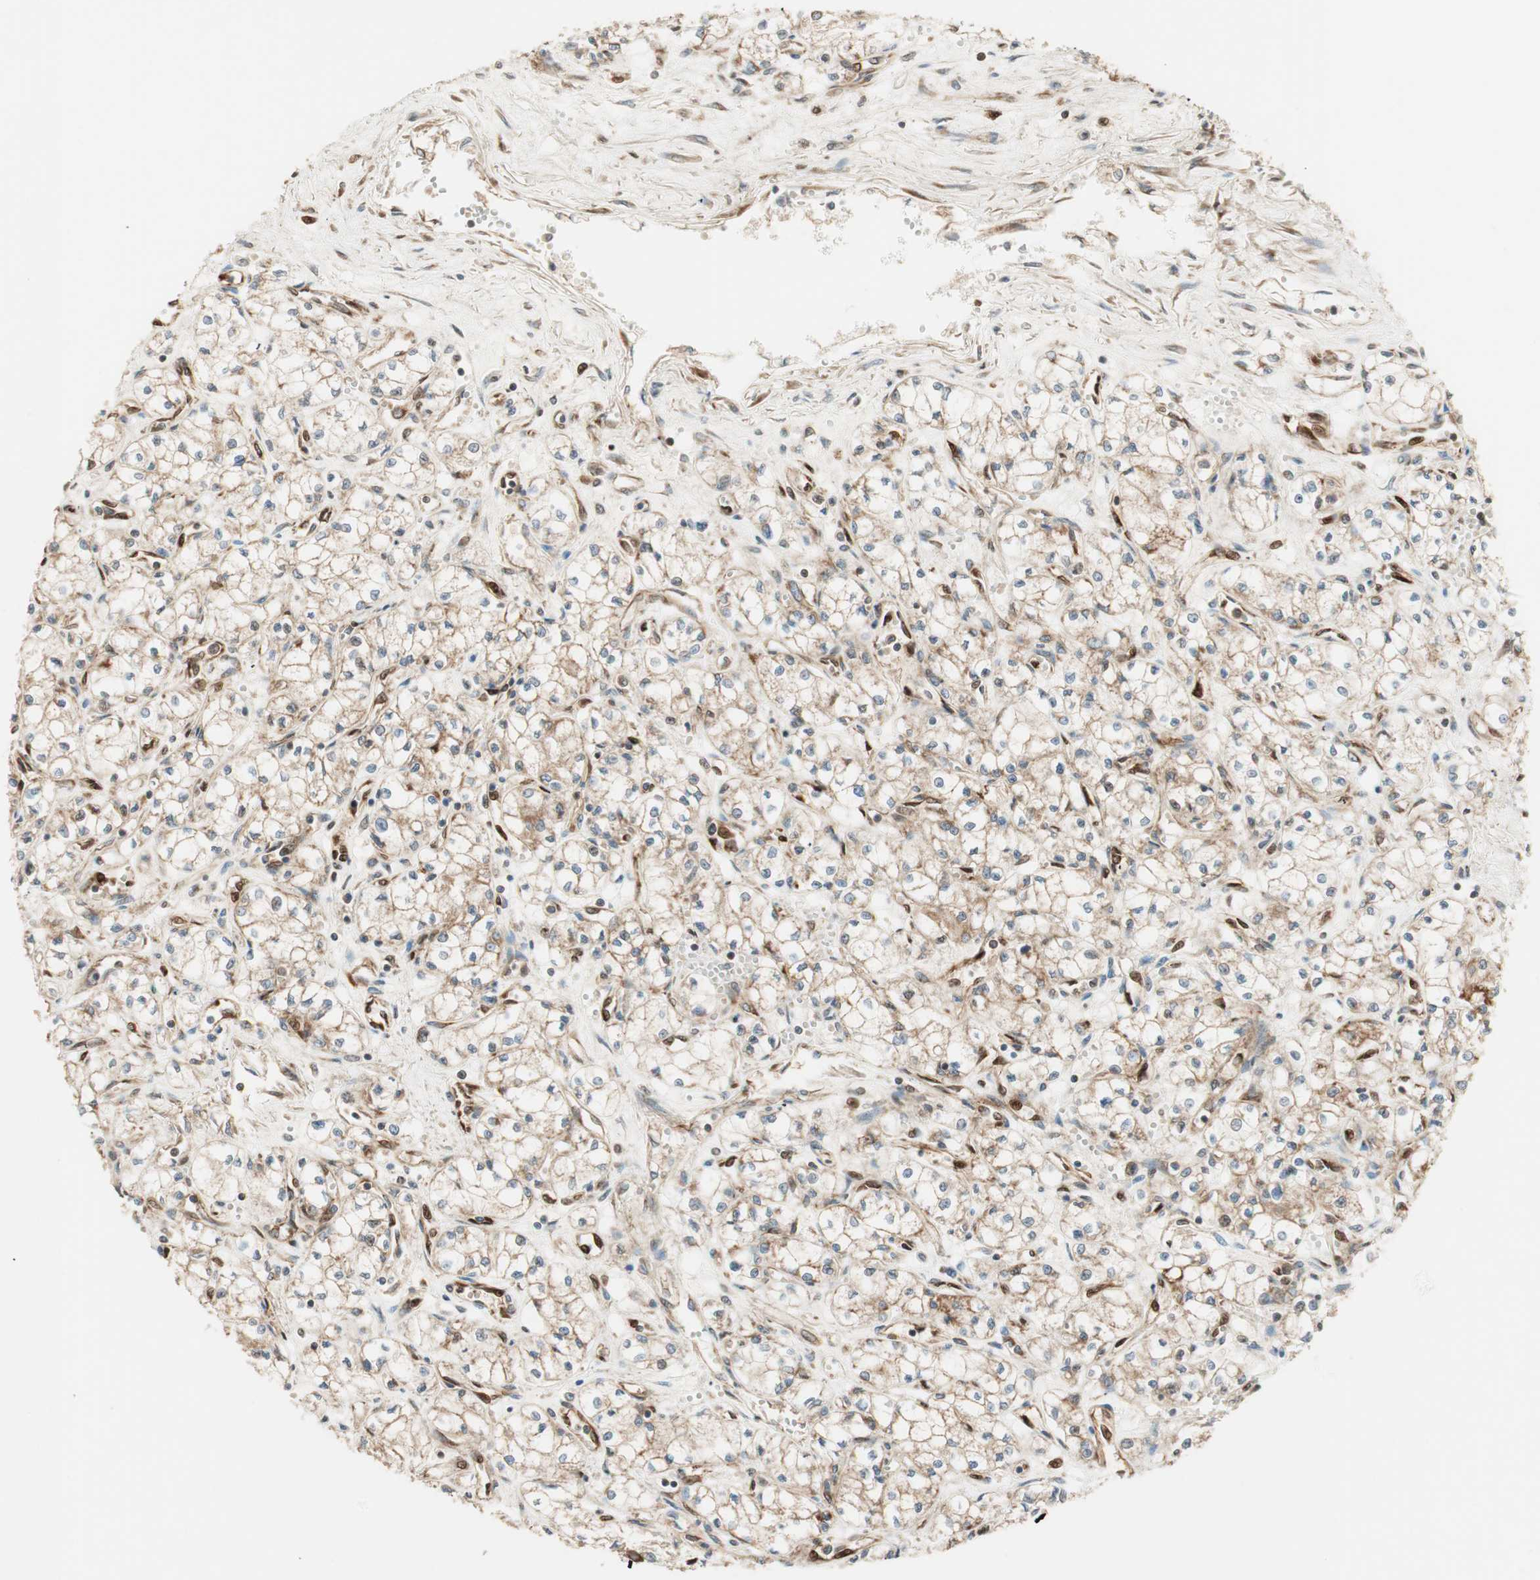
{"staining": {"intensity": "weak", "quantity": ">75%", "location": "cytoplasmic/membranous"}, "tissue": "renal cancer", "cell_type": "Tumor cells", "image_type": "cancer", "snomed": [{"axis": "morphology", "description": "Normal tissue, NOS"}, {"axis": "morphology", "description": "Adenocarcinoma, NOS"}, {"axis": "topography", "description": "Kidney"}], "caption": "This micrograph exhibits adenocarcinoma (renal) stained with IHC to label a protein in brown. The cytoplasmic/membranous of tumor cells show weak positivity for the protein. Nuclei are counter-stained blue.", "gene": "CTTNBP2NL", "patient": {"sex": "male", "age": 59}}